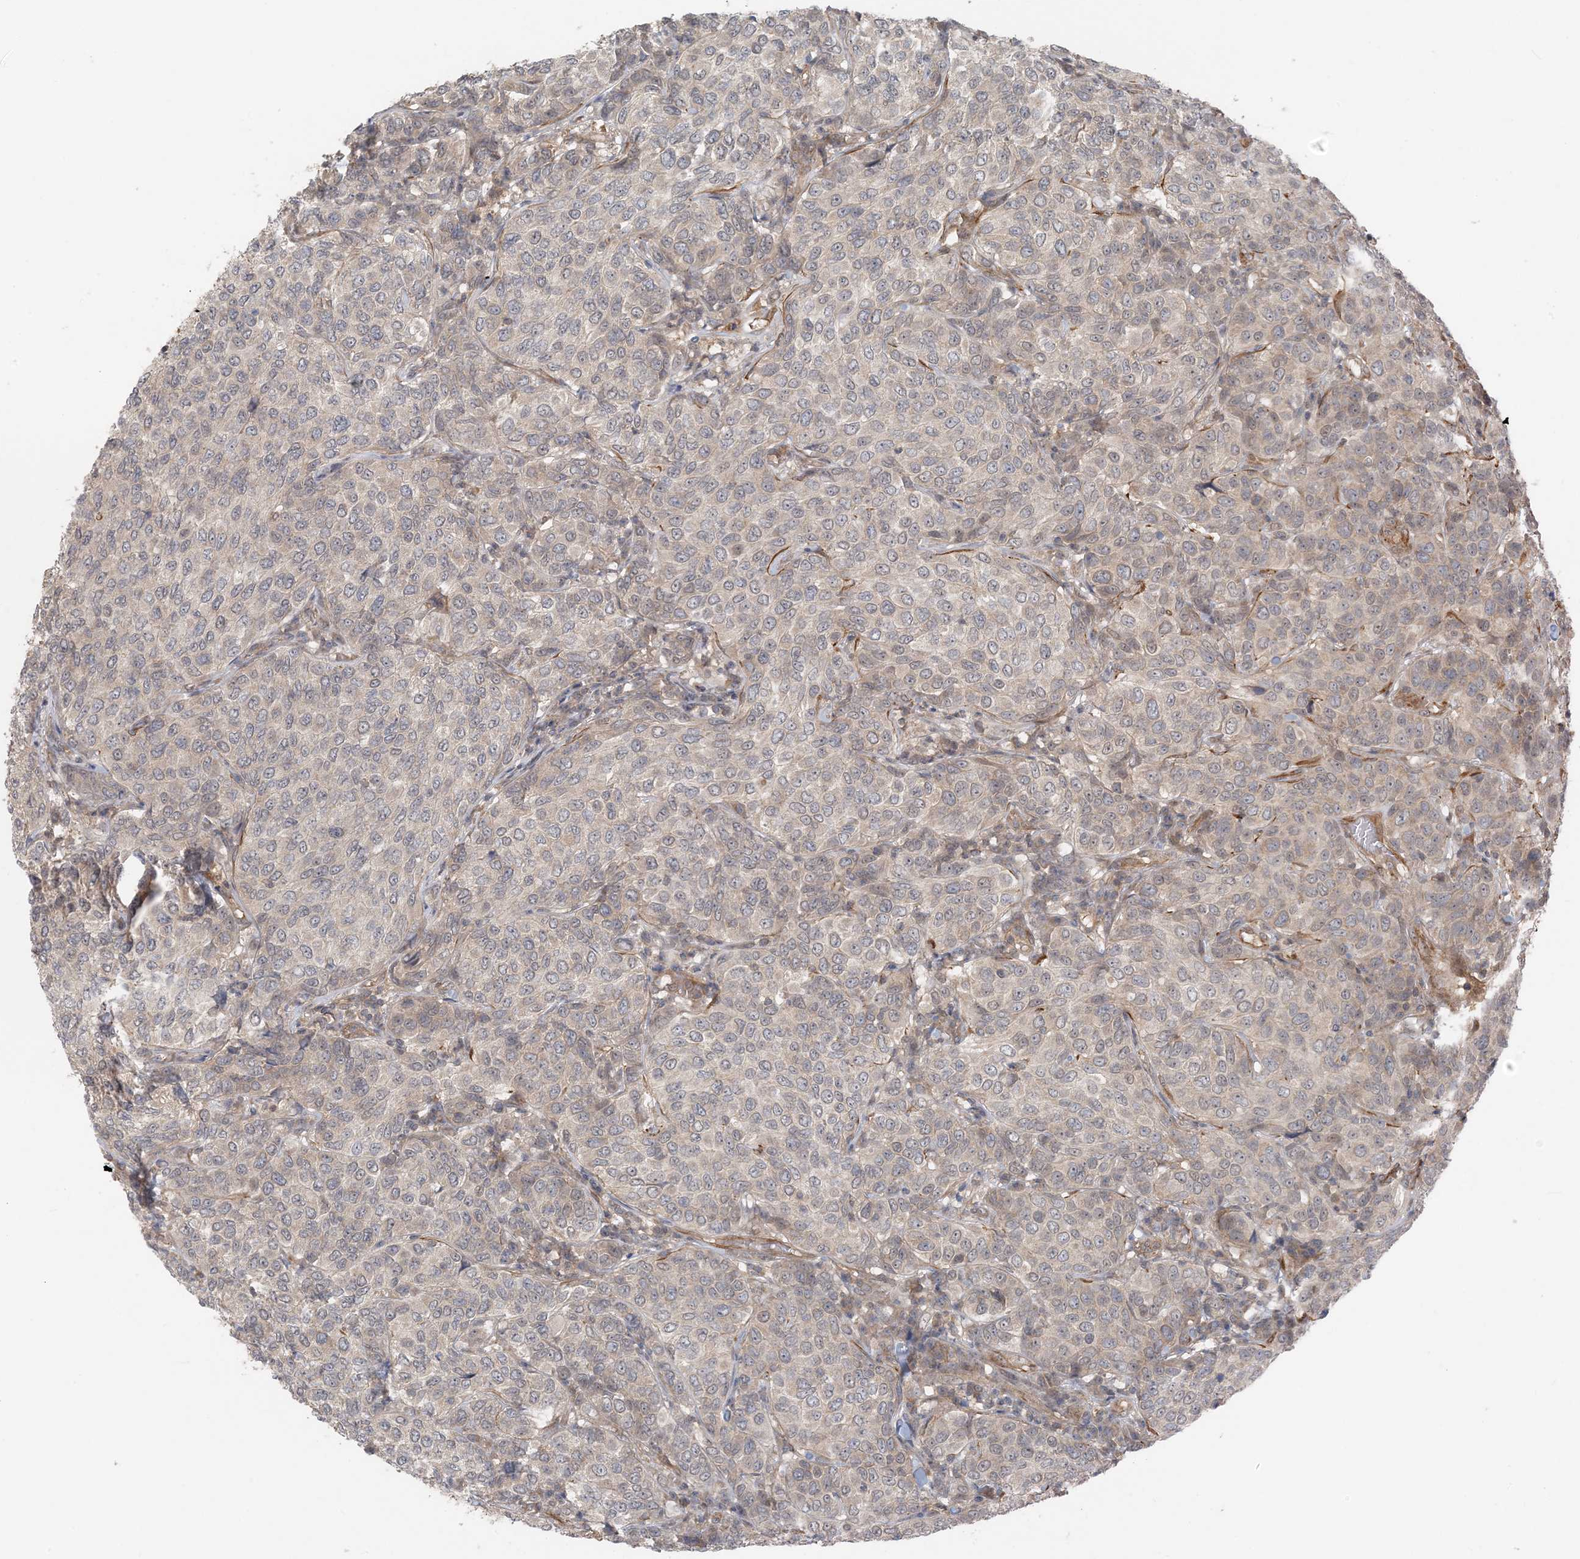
{"staining": {"intensity": "weak", "quantity": "<25%", "location": "cytoplasmic/membranous"}, "tissue": "breast cancer", "cell_type": "Tumor cells", "image_type": "cancer", "snomed": [{"axis": "morphology", "description": "Duct carcinoma"}, {"axis": "topography", "description": "Breast"}], "caption": "Immunohistochemical staining of breast infiltrating ductal carcinoma displays no significant positivity in tumor cells. The staining was performed using DAB to visualize the protein expression in brown, while the nuclei were stained in blue with hematoxylin (Magnification: 20x).", "gene": "OBI1", "patient": {"sex": "female", "age": 55}}